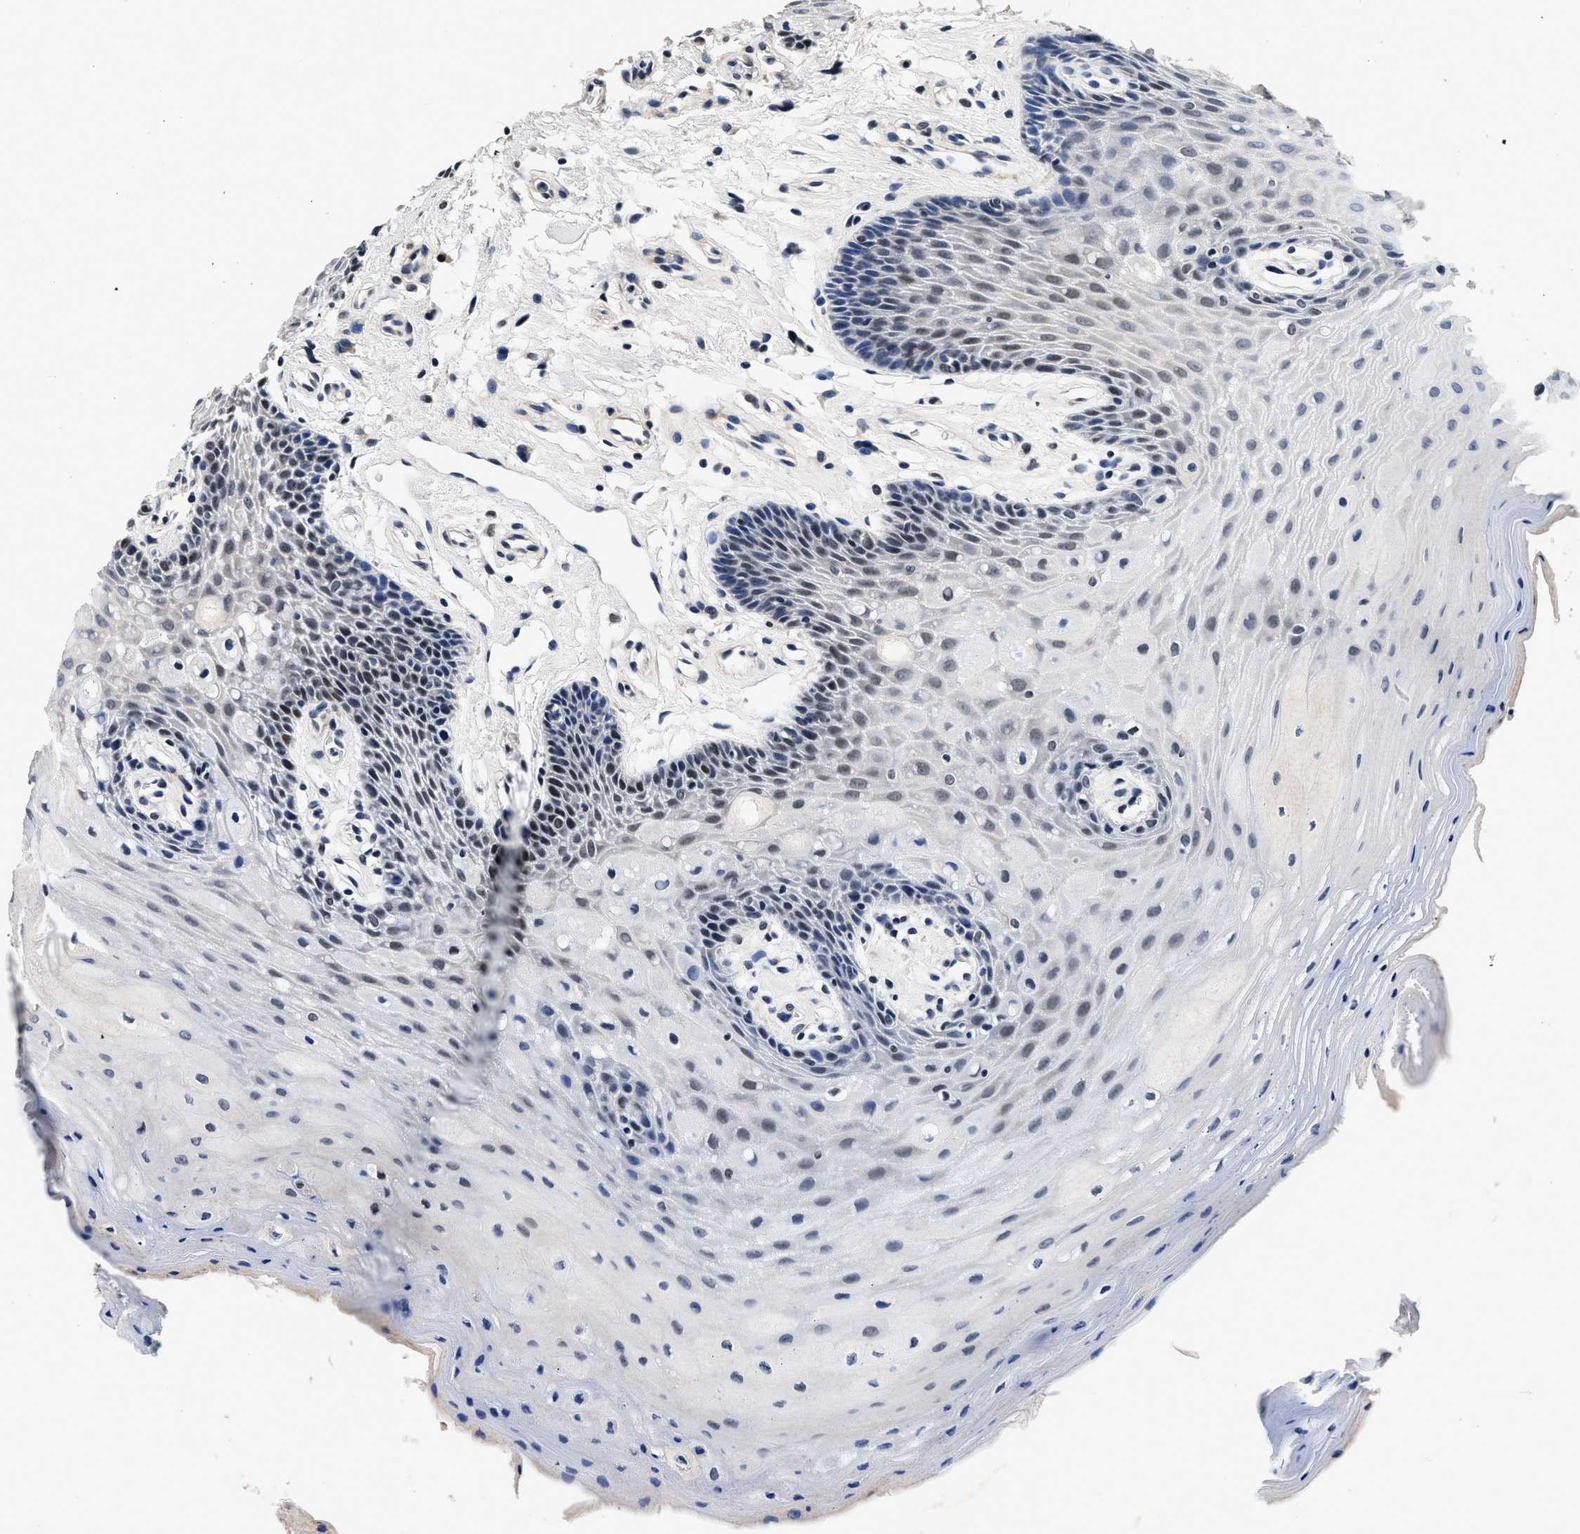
{"staining": {"intensity": "moderate", "quantity": "25%-75%", "location": "nuclear"}, "tissue": "oral mucosa", "cell_type": "Squamous epithelial cells", "image_type": "normal", "snomed": [{"axis": "morphology", "description": "Normal tissue, NOS"}, {"axis": "morphology", "description": "Squamous cell carcinoma, NOS"}, {"axis": "topography", "description": "Oral tissue"}, {"axis": "topography", "description": "Head-Neck"}], "caption": "Immunohistochemistry (IHC) image of benign oral mucosa stained for a protein (brown), which displays medium levels of moderate nuclear positivity in approximately 25%-75% of squamous epithelial cells.", "gene": "CSTF1", "patient": {"sex": "male", "age": 71}}